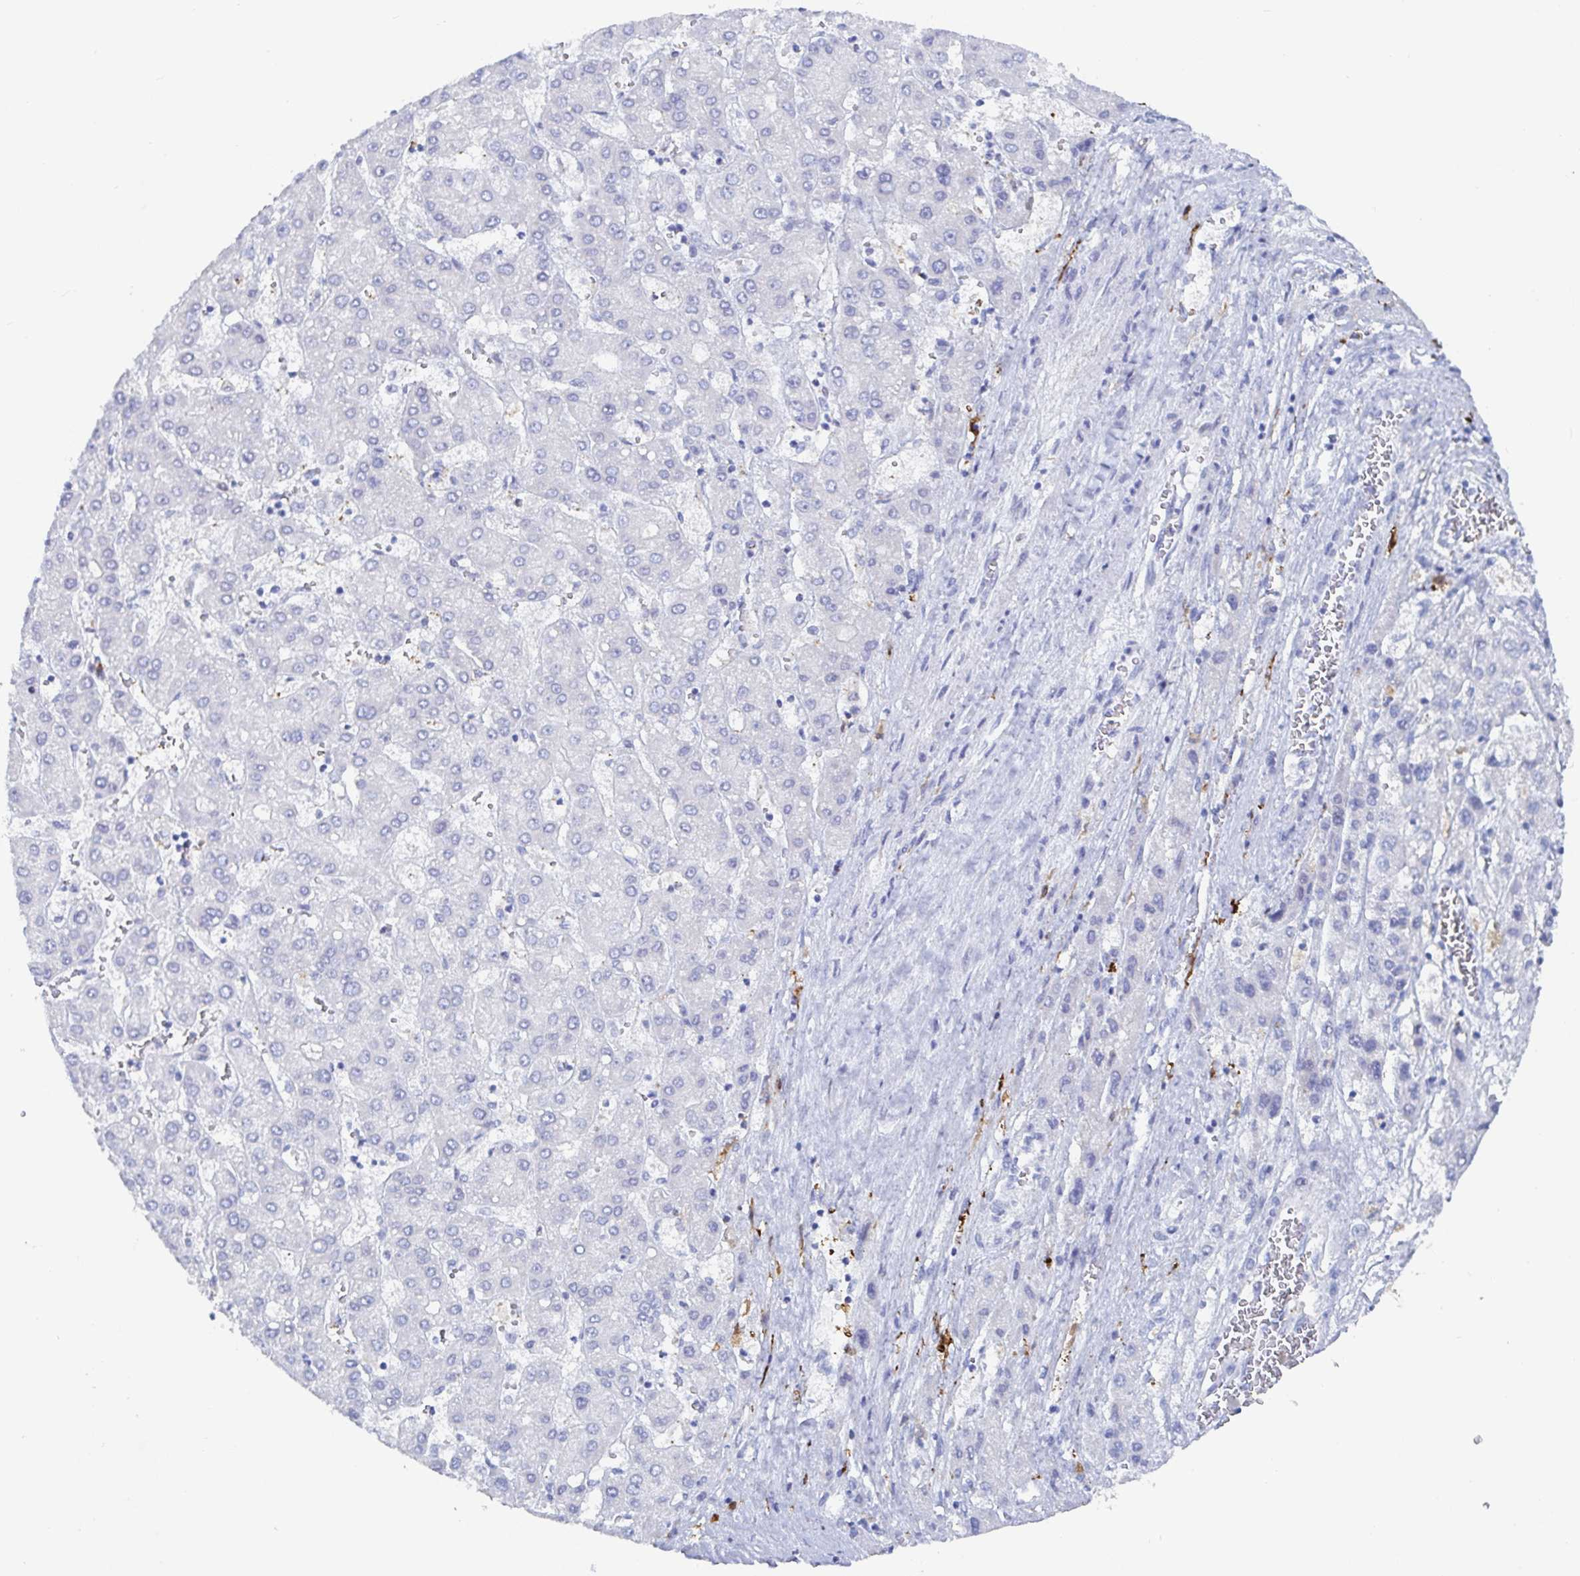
{"staining": {"intensity": "negative", "quantity": "none", "location": "none"}, "tissue": "liver cancer", "cell_type": "Tumor cells", "image_type": "cancer", "snomed": [{"axis": "morphology", "description": "Carcinoma, Hepatocellular, NOS"}, {"axis": "topography", "description": "Liver"}], "caption": "Tumor cells show no significant staining in hepatocellular carcinoma (liver). (Brightfield microscopy of DAB immunohistochemistry at high magnification).", "gene": "OR2A4", "patient": {"sex": "female", "age": 73}}